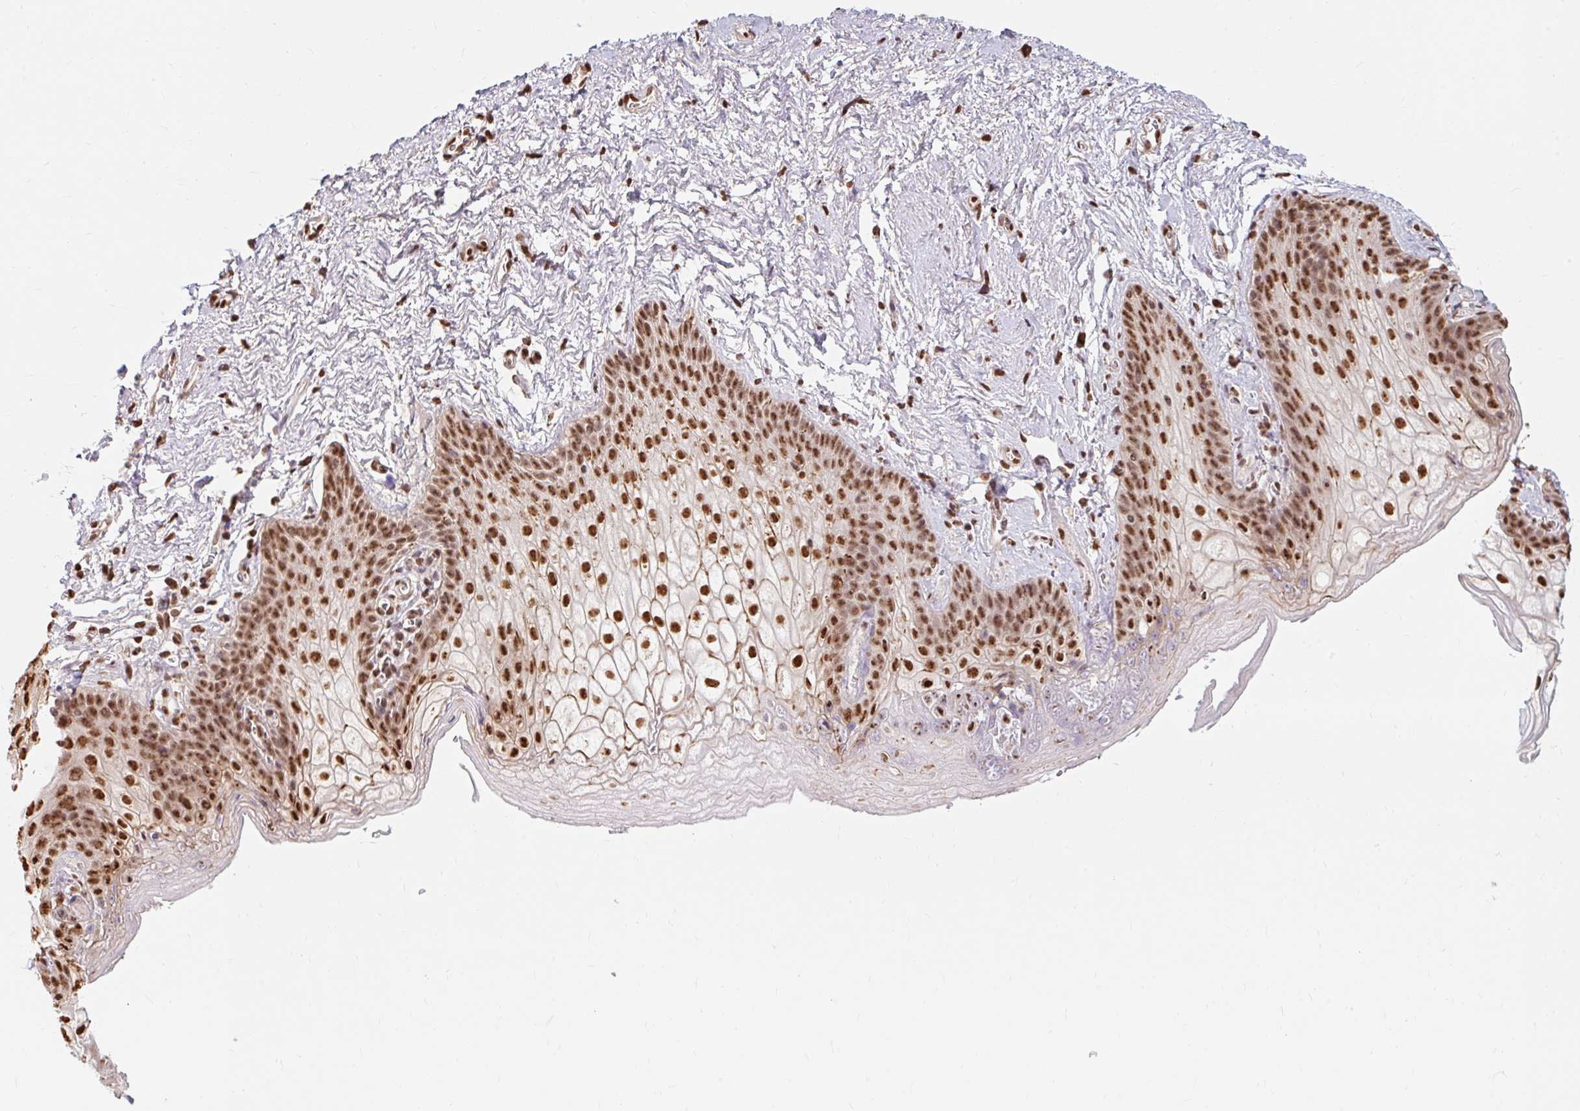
{"staining": {"intensity": "strong", "quantity": ">75%", "location": "nuclear"}, "tissue": "vagina", "cell_type": "Squamous epithelial cells", "image_type": "normal", "snomed": [{"axis": "morphology", "description": "Normal tissue, NOS"}, {"axis": "topography", "description": "Vulva"}, {"axis": "topography", "description": "Vagina"}, {"axis": "topography", "description": "Peripheral nerve tissue"}], "caption": "IHC of unremarkable human vagina demonstrates high levels of strong nuclear staining in about >75% of squamous epithelial cells. Nuclei are stained in blue.", "gene": "BICRA", "patient": {"sex": "female", "age": 66}}